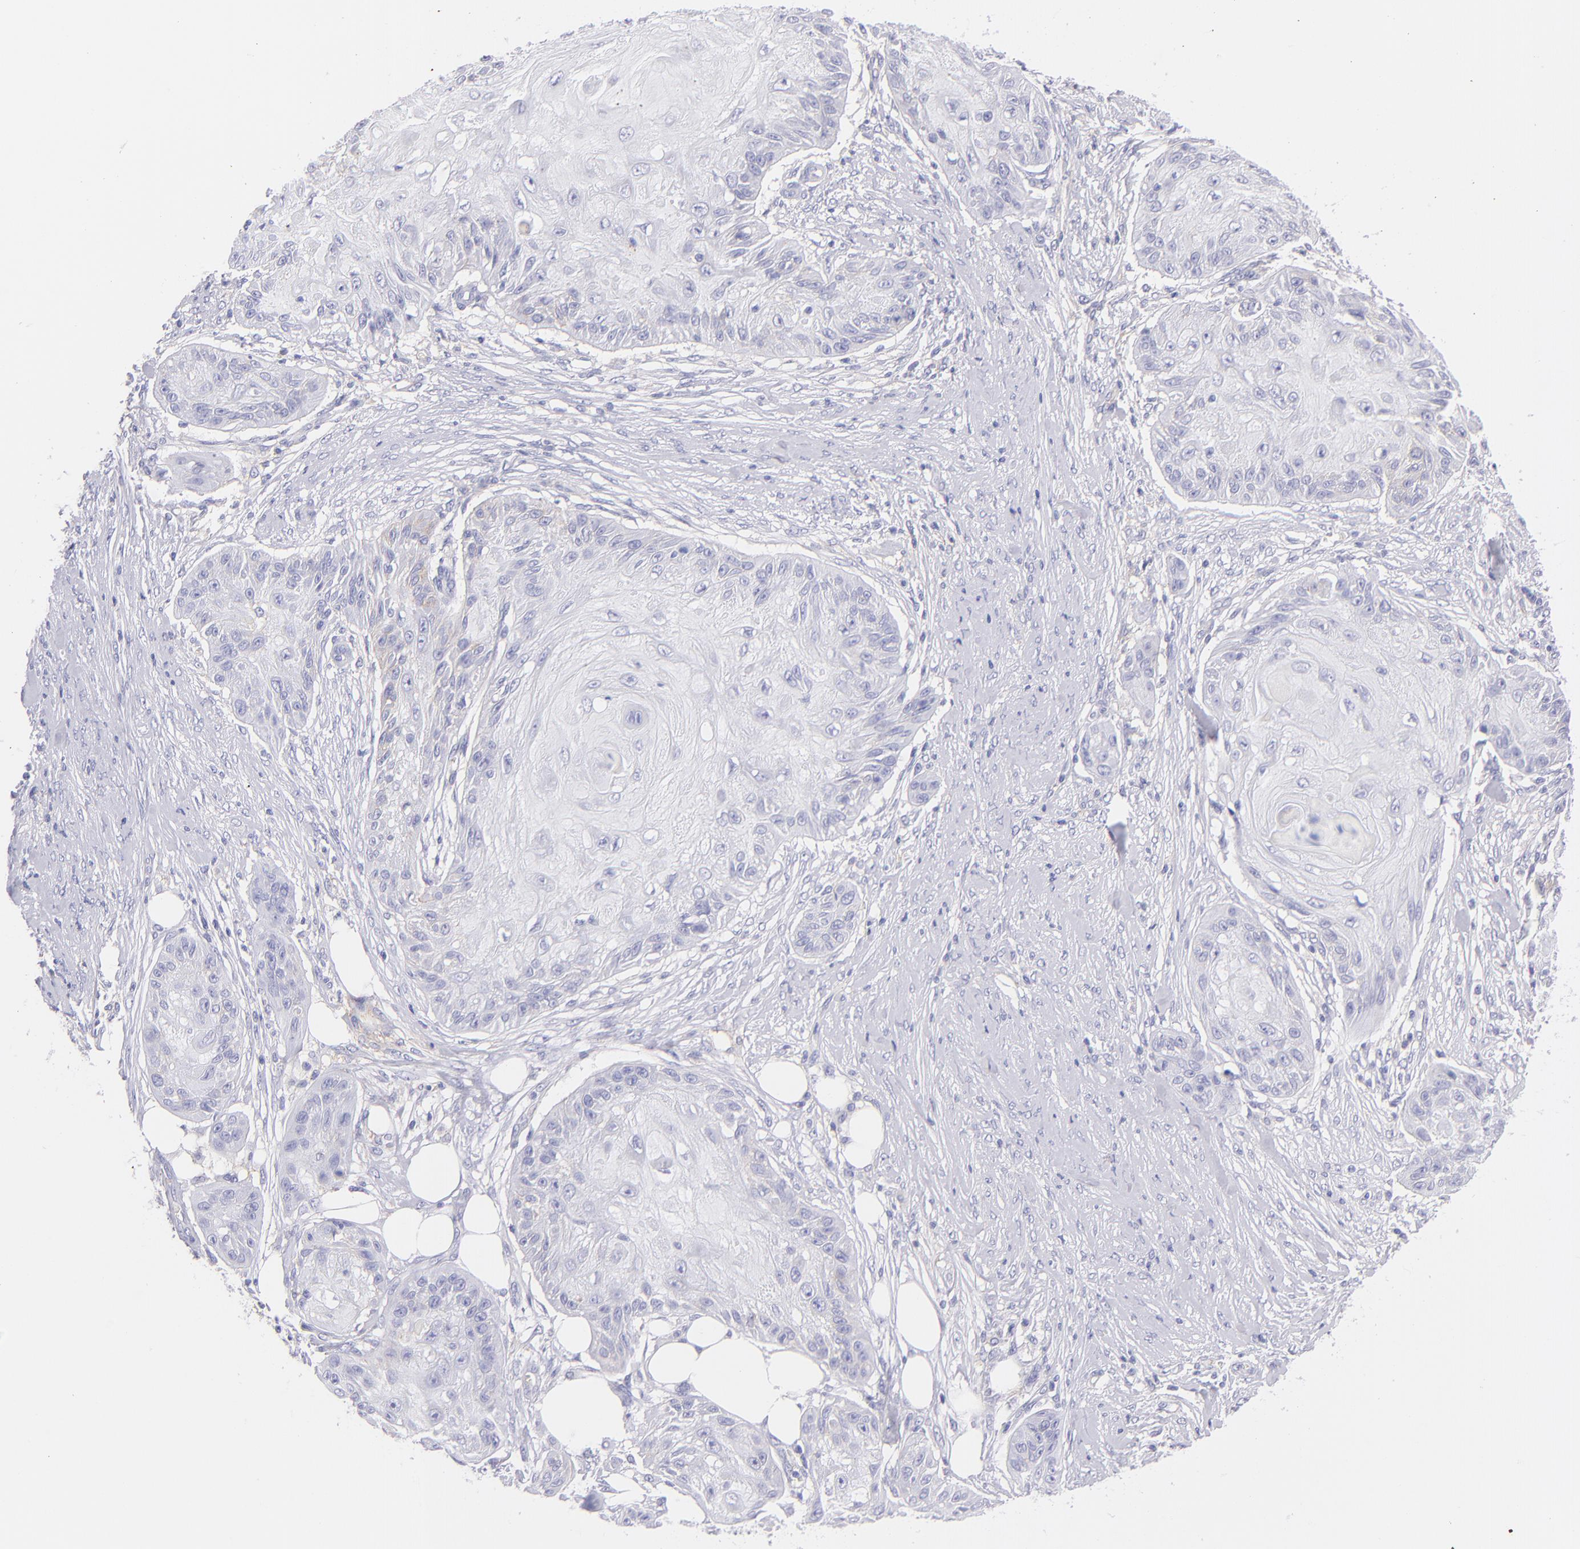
{"staining": {"intensity": "negative", "quantity": "none", "location": "none"}, "tissue": "skin cancer", "cell_type": "Tumor cells", "image_type": "cancer", "snomed": [{"axis": "morphology", "description": "Squamous cell carcinoma, NOS"}, {"axis": "topography", "description": "Skin"}], "caption": "Immunohistochemical staining of skin cancer shows no significant expression in tumor cells.", "gene": "CD81", "patient": {"sex": "female", "age": 88}}